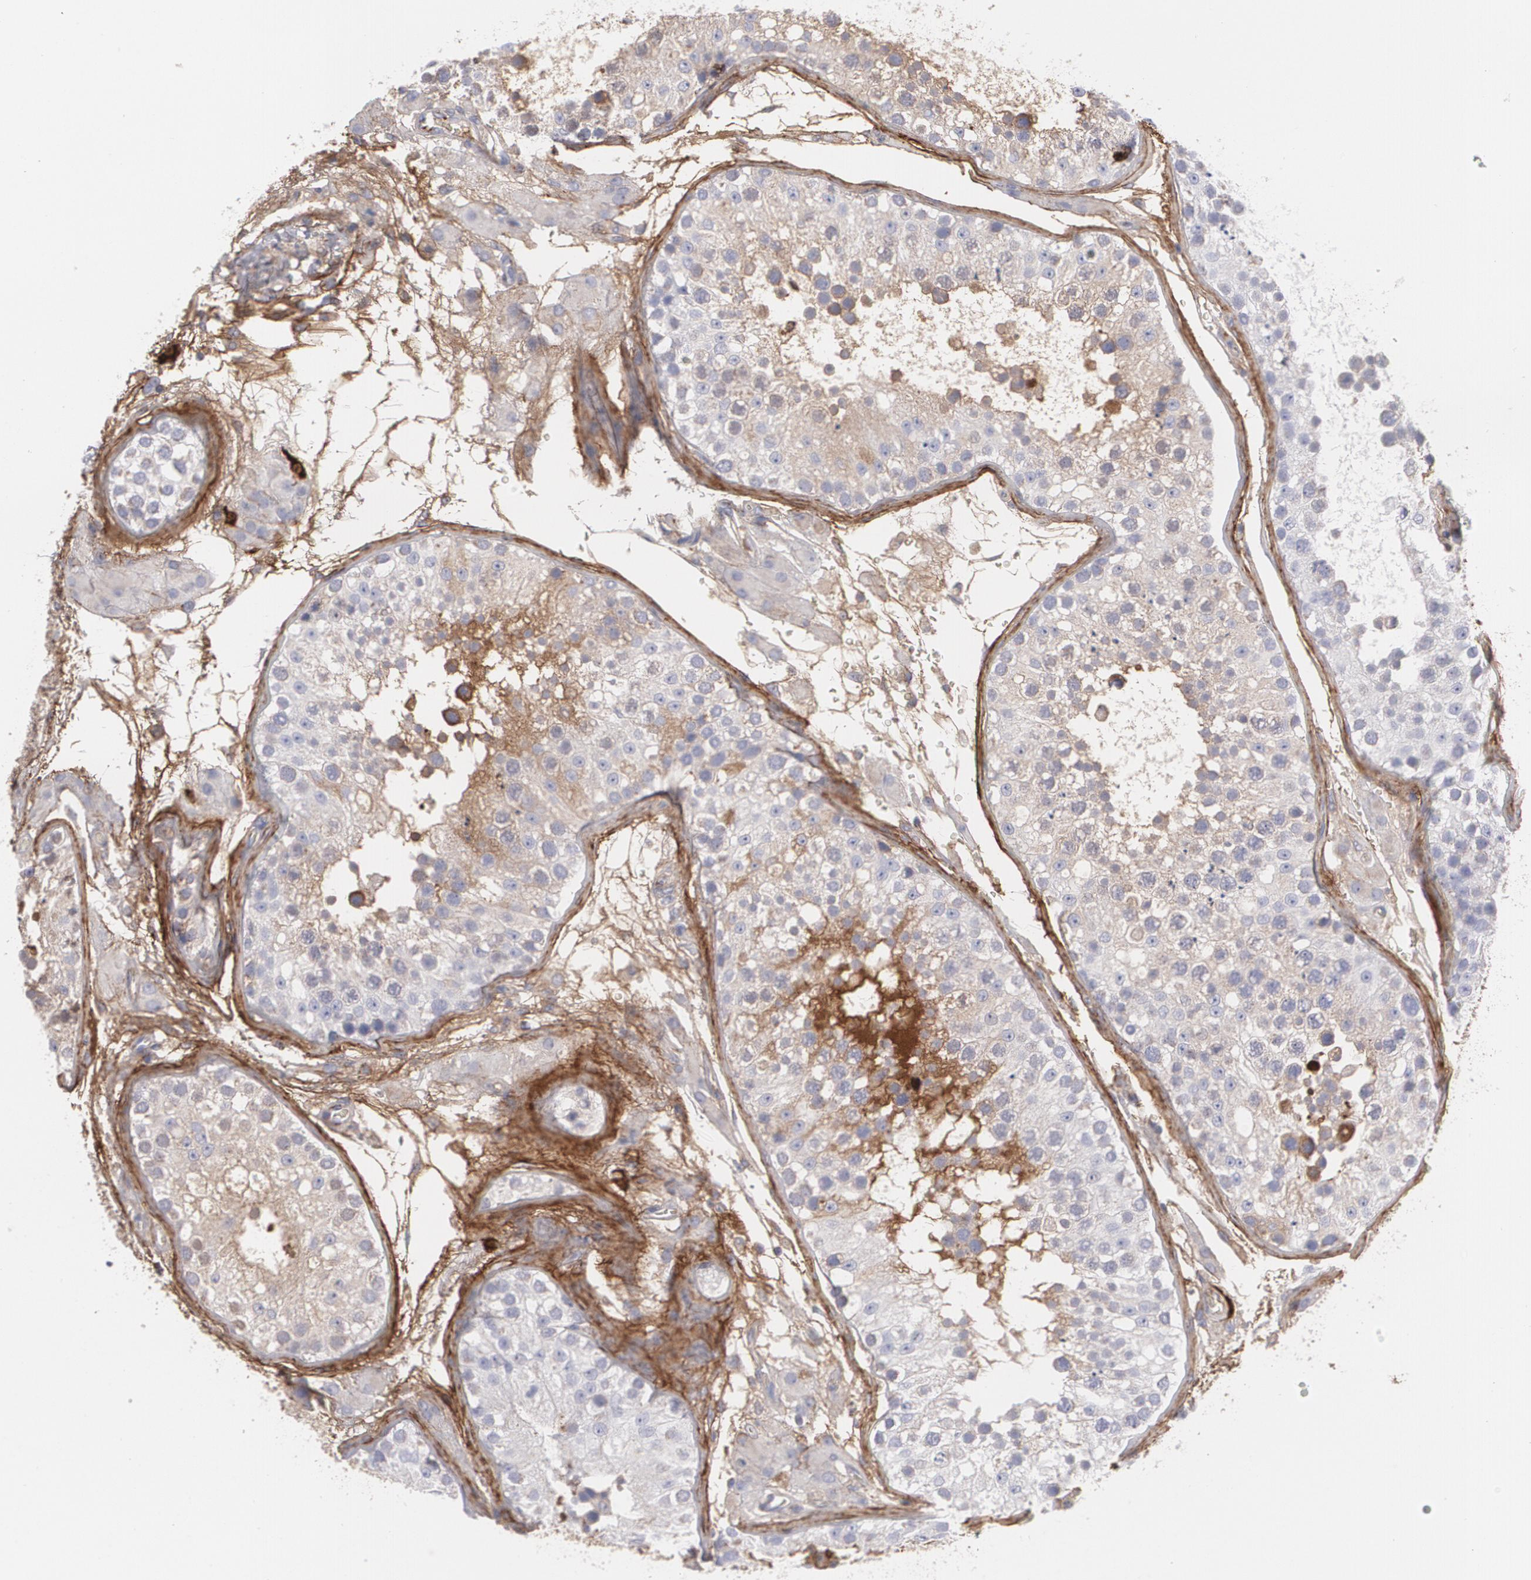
{"staining": {"intensity": "negative", "quantity": "none", "location": "none"}, "tissue": "testis", "cell_type": "Cells in seminiferous ducts", "image_type": "normal", "snomed": [{"axis": "morphology", "description": "Normal tissue, NOS"}, {"axis": "topography", "description": "Testis"}], "caption": "This micrograph is of unremarkable testis stained with immunohistochemistry (IHC) to label a protein in brown with the nuclei are counter-stained blue. There is no staining in cells in seminiferous ducts.", "gene": "FBLN1", "patient": {"sex": "male", "age": 26}}